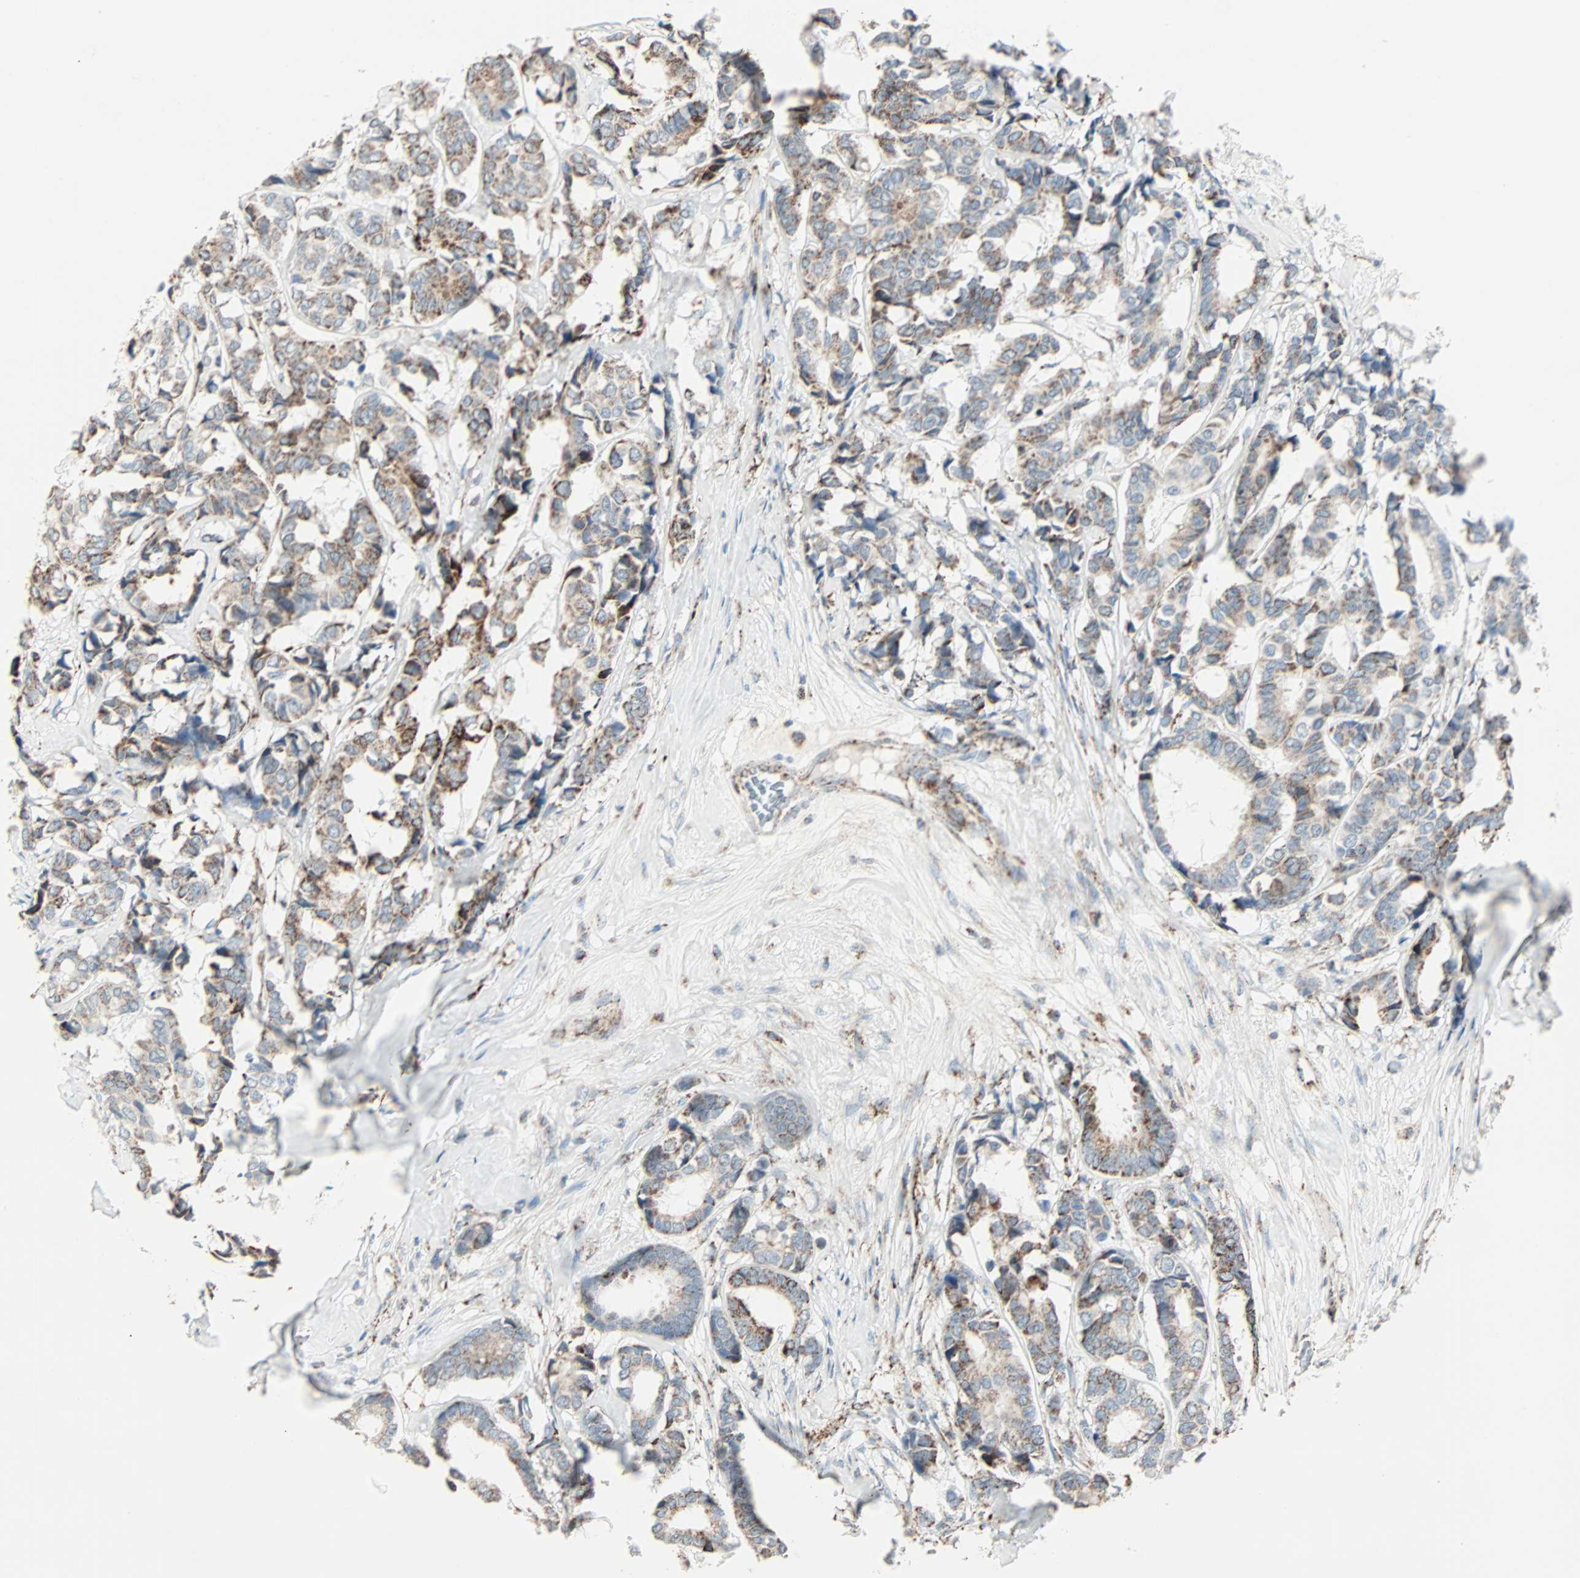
{"staining": {"intensity": "moderate", "quantity": "25%-75%", "location": "cytoplasmic/membranous"}, "tissue": "breast cancer", "cell_type": "Tumor cells", "image_type": "cancer", "snomed": [{"axis": "morphology", "description": "Duct carcinoma"}, {"axis": "topography", "description": "Breast"}], "caption": "Breast infiltrating ductal carcinoma stained for a protein (brown) displays moderate cytoplasmic/membranous positive positivity in about 25%-75% of tumor cells.", "gene": "IDH2", "patient": {"sex": "female", "age": 87}}